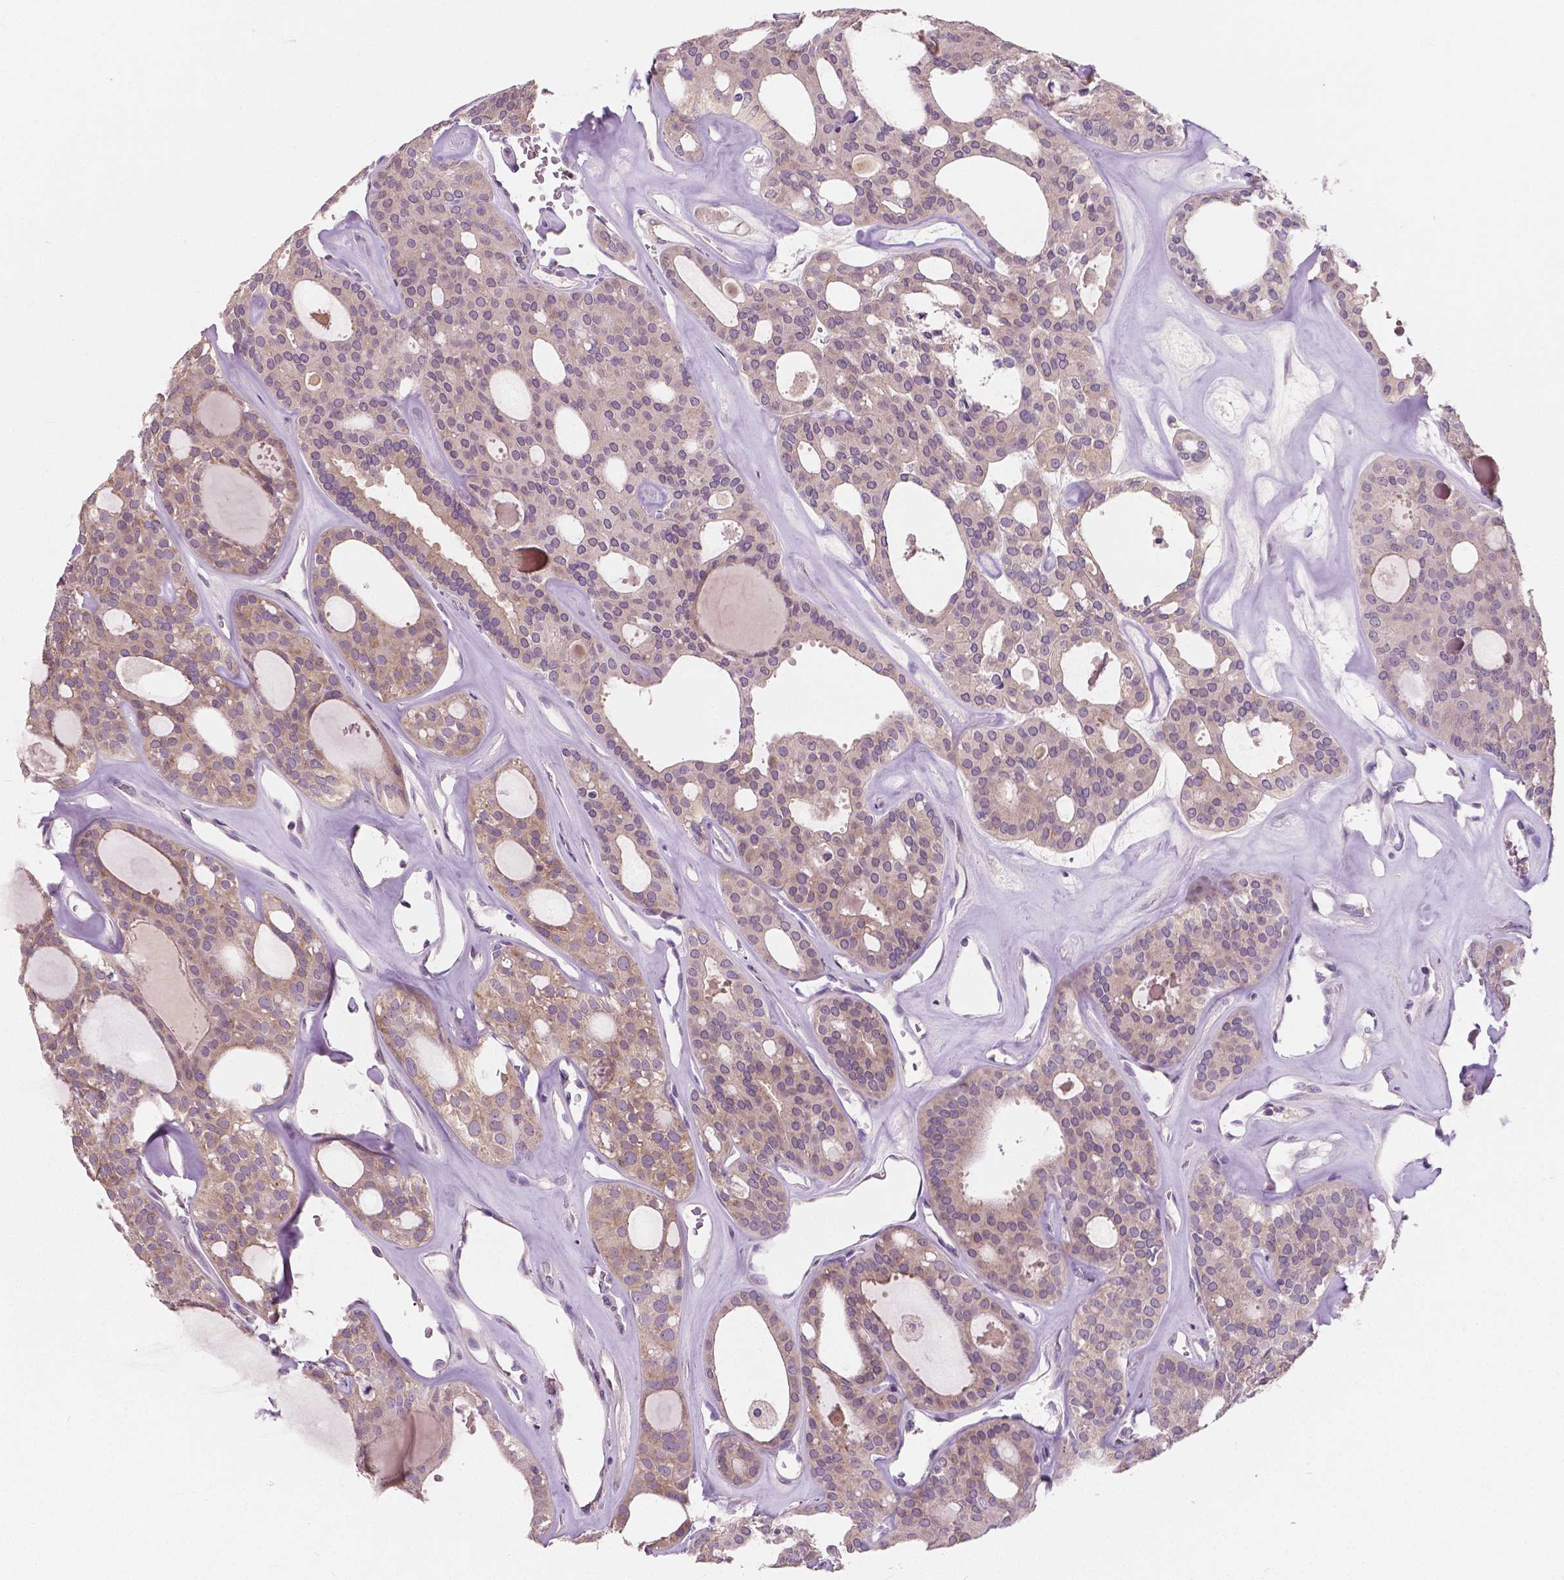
{"staining": {"intensity": "weak", "quantity": "25%-75%", "location": "cytoplasmic/membranous"}, "tissue": "thyroid cancer", "cell_type": "Tumor cells", "image_type": "cancer", "snomed": [{"axis": "morphology", "description": "Follicular adenoma carcinoma, NOS"}, {"axis": "topography", "description": "Thyroid gland"}], "caption": "The immunohistochemical stain labels weak cytoplasmic/membranous expression in tumor cells of follicular adenoma carcinoma (thyroid) tissue.", "gene": "LSM14B", "patient": {"sex": "male", "age": 75}}